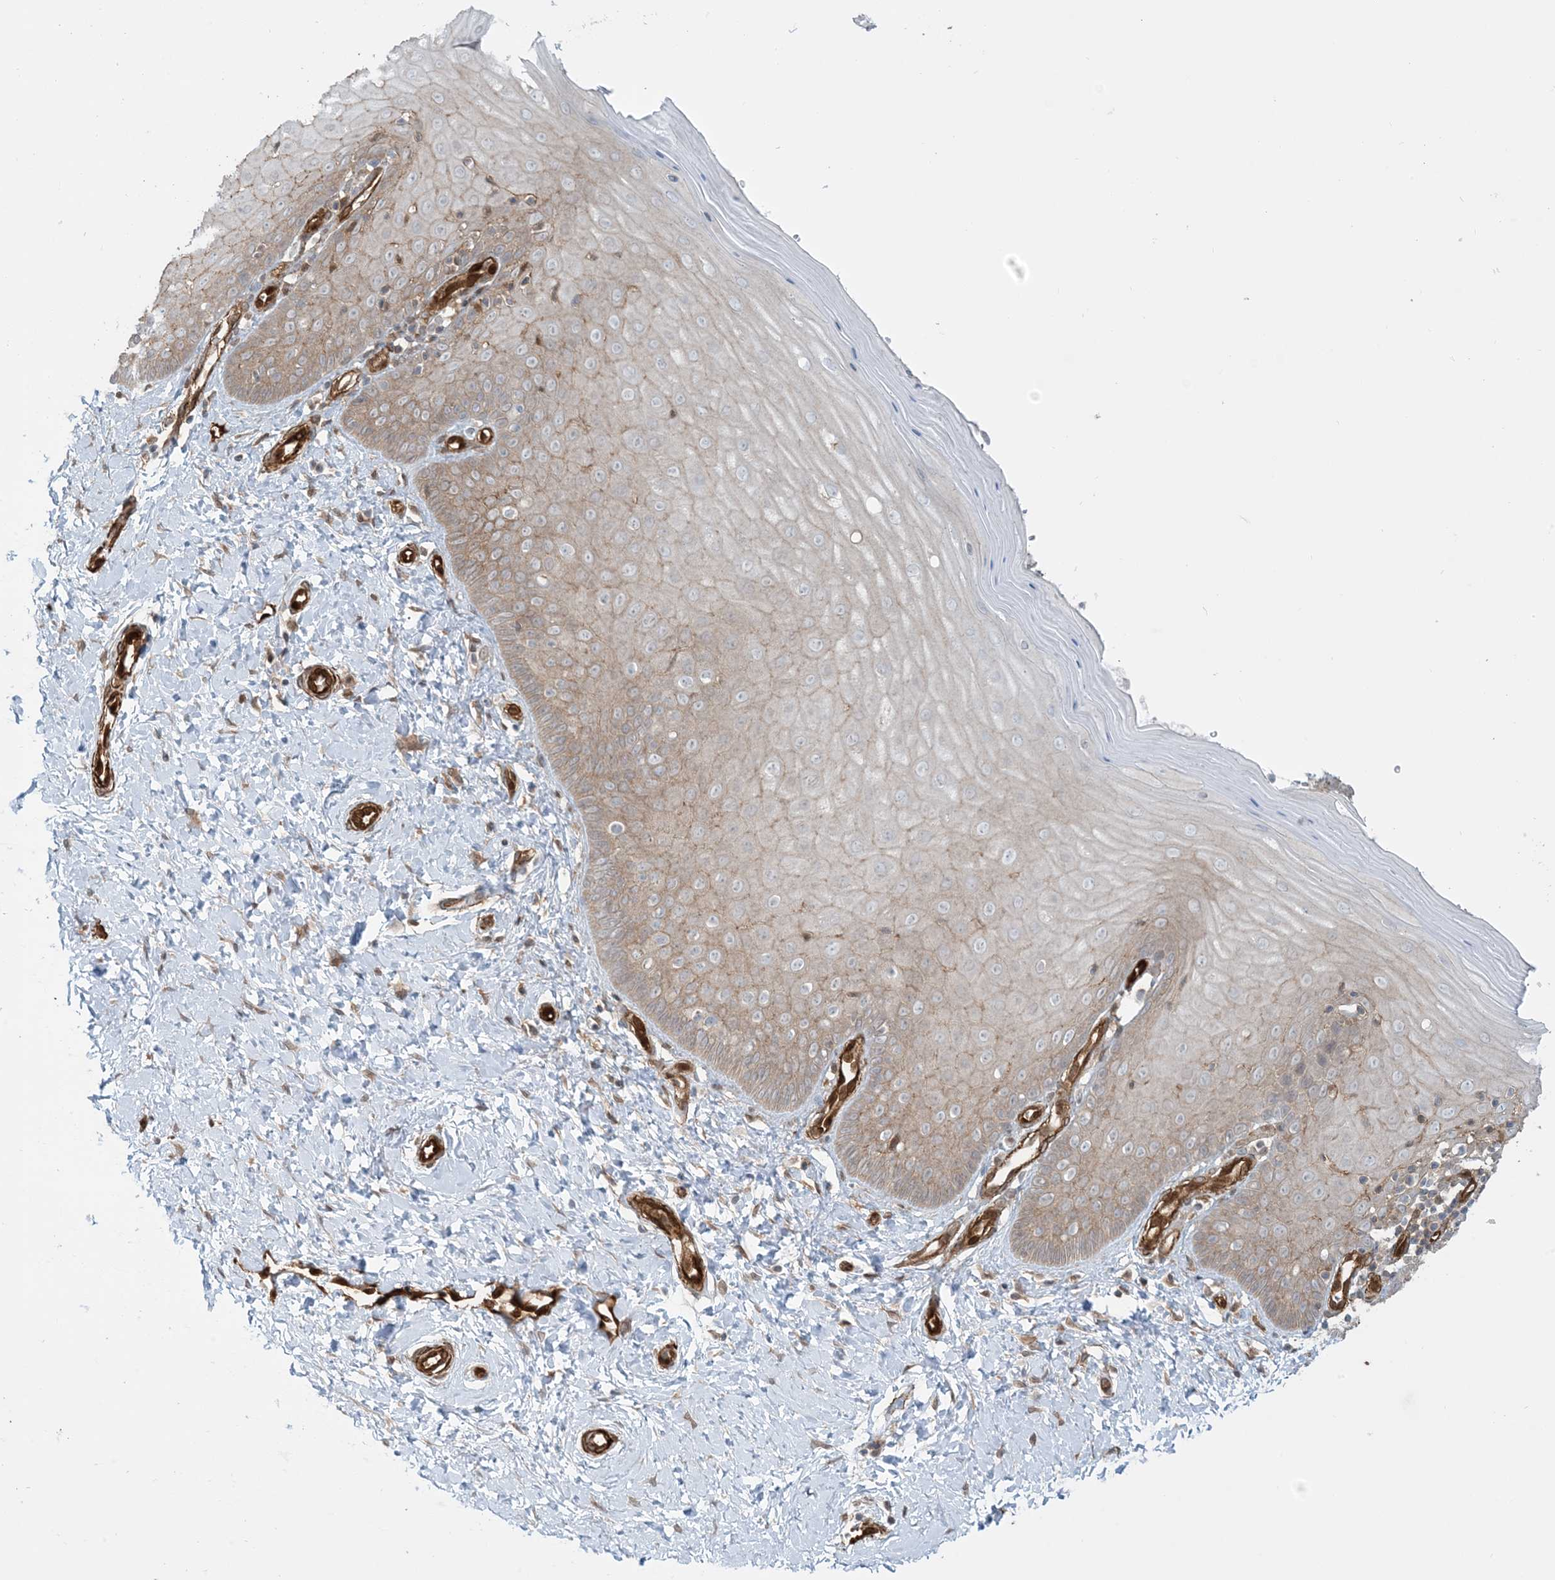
{"staining": {"intensity": "negative", "quantity": "none", "location": "none"}, "tissue": "cervix", "cell_type": "Glandular cells", "image_type": "normal", "snomed": [{"axis": "morphology", "description": "Normal tissue, NOS"}, {"axis": "topography", "description": "Cervix"}], "caption": "A photomicrograph of cervix stained for a protein displays no brown staining in glandular cells. The staining was performed using DAB (3,3'-diaminobenzidine) to visualize the protein expression in brown, while the nuclei were stained in blue with hematoxylin (Magnification: 20x).", "gene": "PPM1F", "patient": {"sex": "female", "age": 55}}